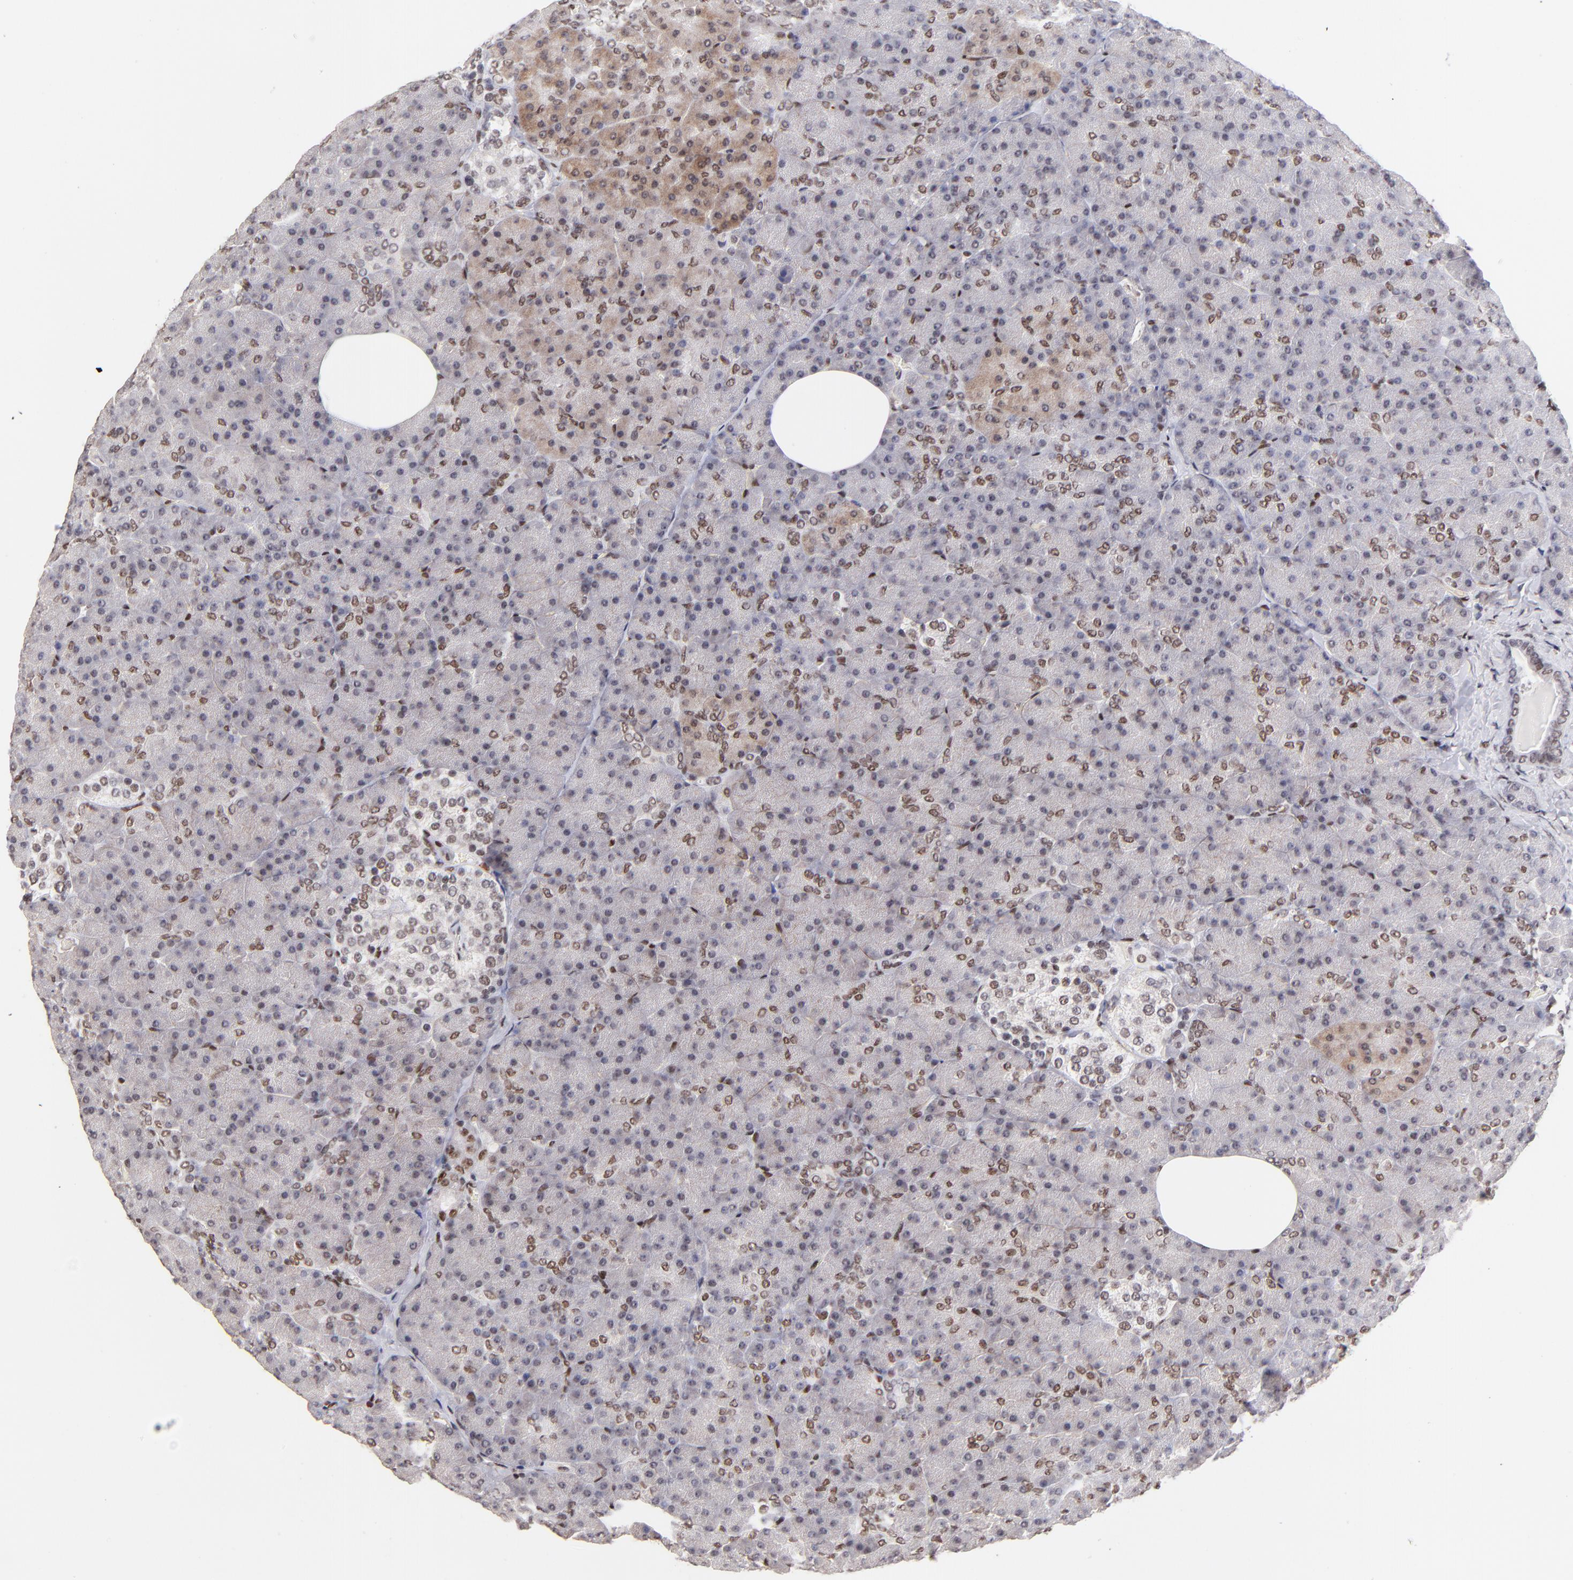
{"staining": {"intensity": "moderate", "quantity": "25%-75%", "location": "nuclear"}, "tissue": "pancreas", "cell_type": "Exocrine glandular cells", "image_type": "normal", "snomed": [{"axis": "morphology", "description": "Normal tissue, NOS"}, {"axis": "topography", "description": "Pancreas"}], "caption": "An immunohistochemistry (IHC) image of benign tissue is shown. Protein staining in brown labels moderate nuclear positivity in pancreas within exocrine glandular cells.", "gene": "MIDEAS", "patient": {"sex": "female", "age": 35}}